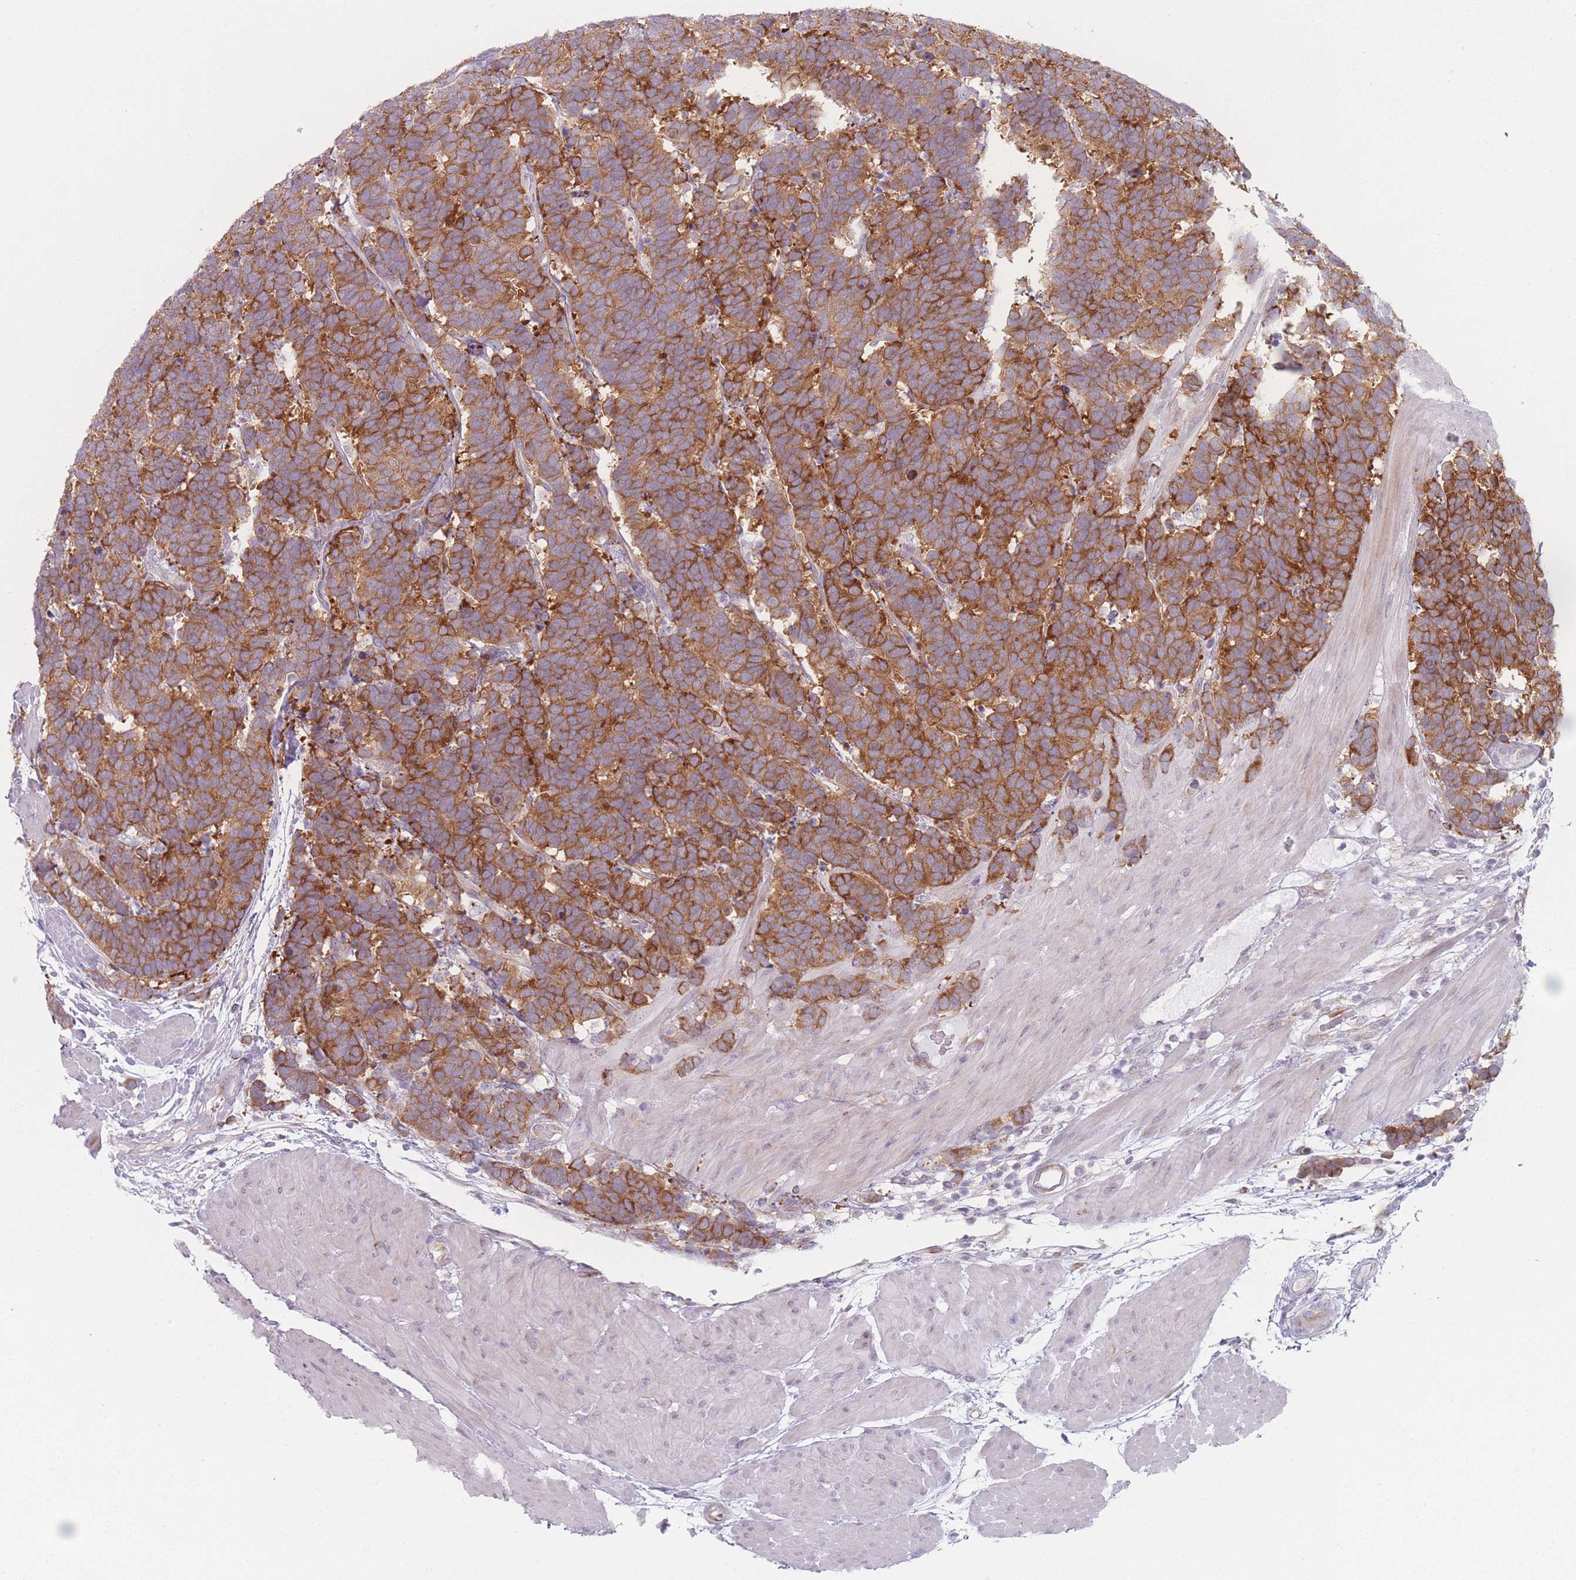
{"staining": {"intensity": "strong", "quantity": ">75%", "location": "cytoplasmic/membranous"}, "tissue": "carcinoid", "cell_type": "Tumor cells", "image_type": "cancer", "snomed": [{"axis": "morphology", "description": "Carcinoma, NOS"}, {"axis": "morphology", "description": "Carcinoid, malignant, NOS"}, {"axis": "topography", "description": "Urinary bladder"}], "caption": "This photomicrograph shows immunohistochemistry (IHC) staining of human malignant carcinoid, with high strong cytoplasmic/membranous expression in approximately >75% of tumor cells.", "gene": "RNF4", "patient": {"sex": "male", "age": 57}}